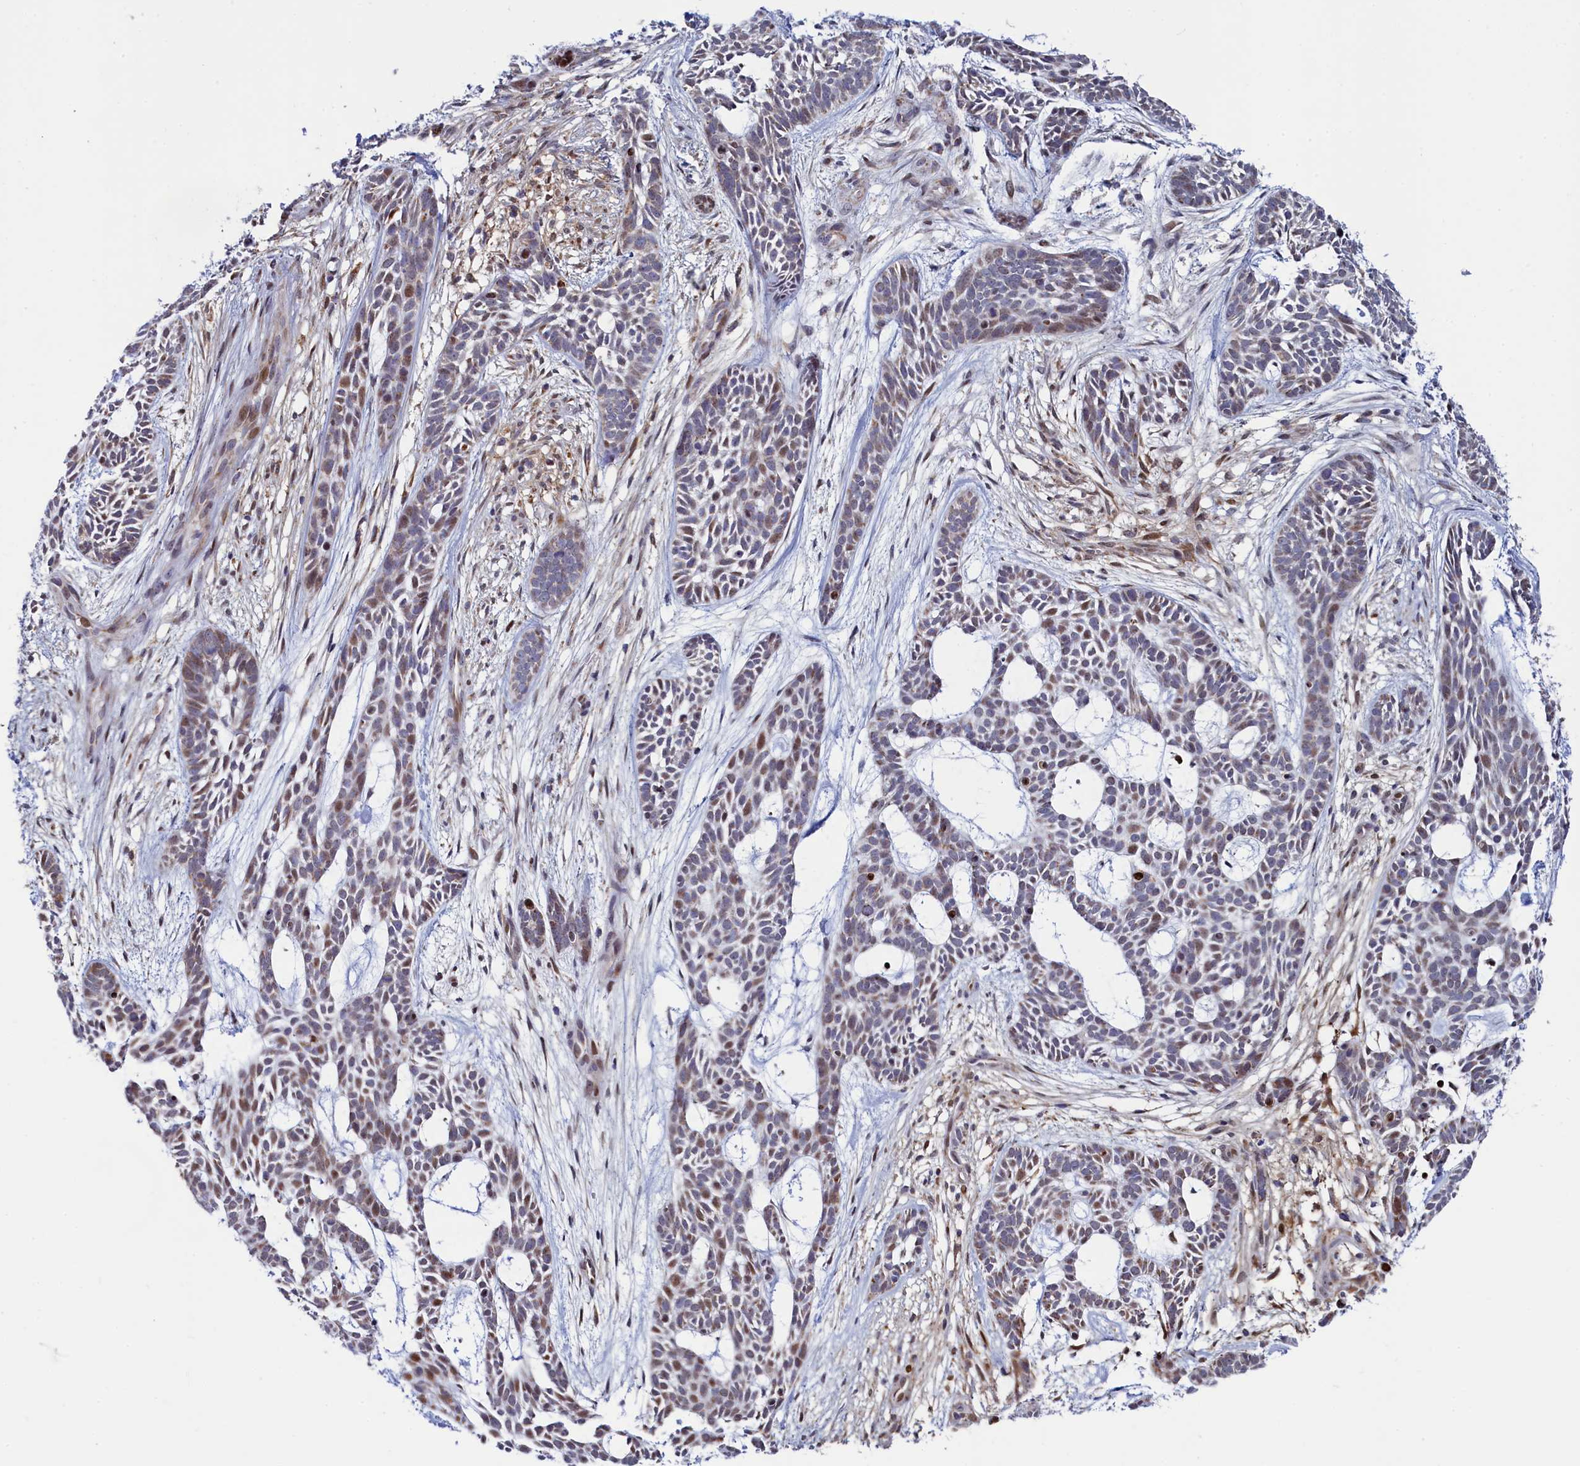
{"staining": {"intensity": "weak", "quantity": "25%-75%", "location": "cytoplasmic/membranous,nuclear"}, "tissue": "skin cancer", "cell_type": "Tumor cells", "image_type": "cancer", "snomed": [{"axis": "morphology", "description": "Basal cell carcinoma"}, {"axis": "topography", "description": "Skin"}], "caption": "A micrograph of skin cancer stained for a protein reveals weak cytoplasmic/membranous and nuclear brown staining in tumor cells. (DAB IHC with brightfield microscopy, high magnification).", "gene": "HDGFL3", "patient": {"sex": "male", "age": 89}}